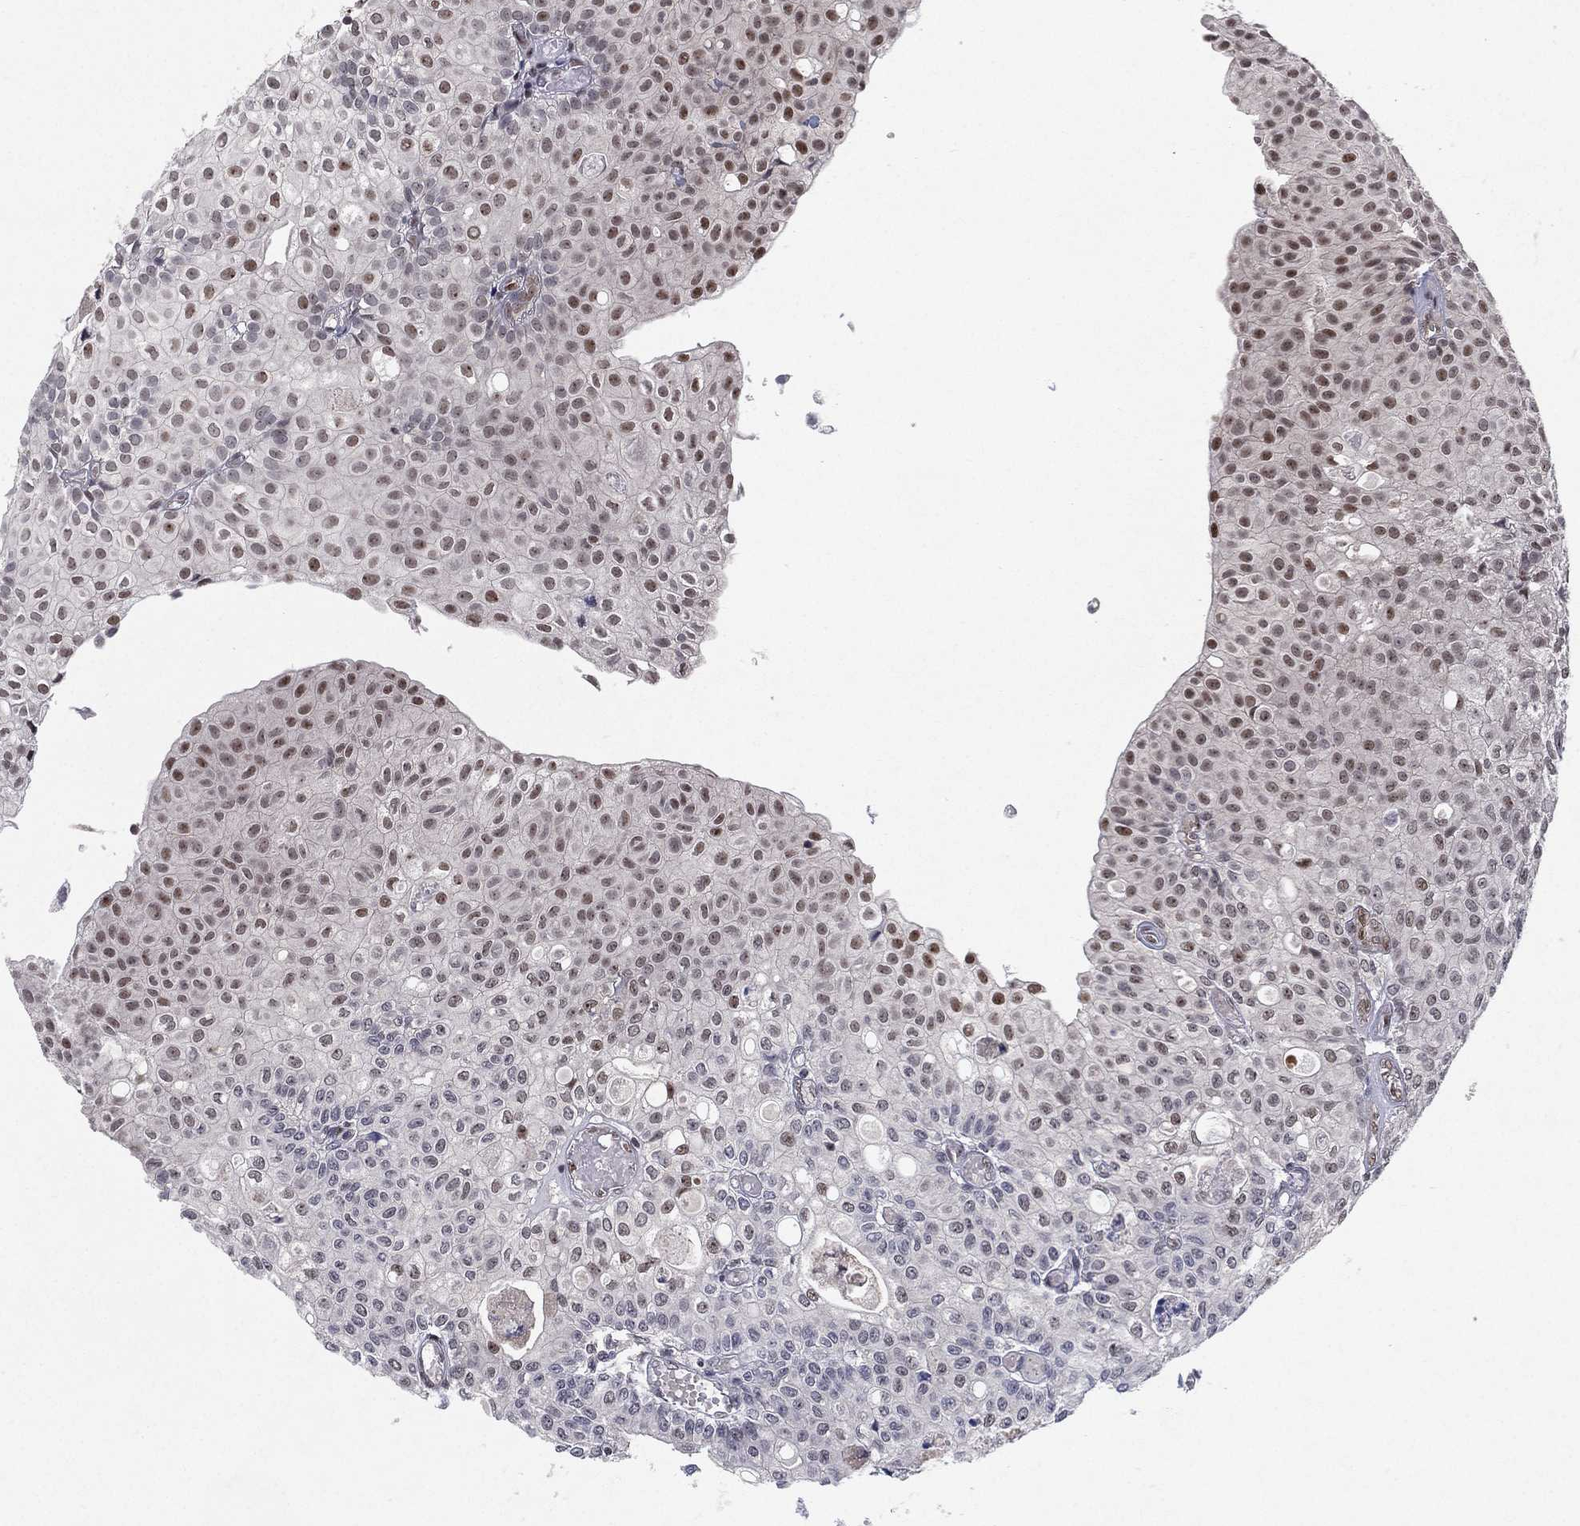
{"staining": {"intensity": "moderate", "quantity": "<25%", "location": "nuclear"}, "tissue": "urothelial cancer", "cell_type": "Tumor cells", "image_type": "cancer", "snomed": [{"axis": "morphology", "description": "Urothelial carcinoma, Low grade"}, {"axis": "topography", "description": "Urinary bladder"}], "caption": "Brown immunohistochemical staining in human urothelial cancer demonstrates moderate nuclear staining in approximately <25% of tumor cells.", "gene": "DGCR8", "patient": {"sex": "male", "age": 89}}